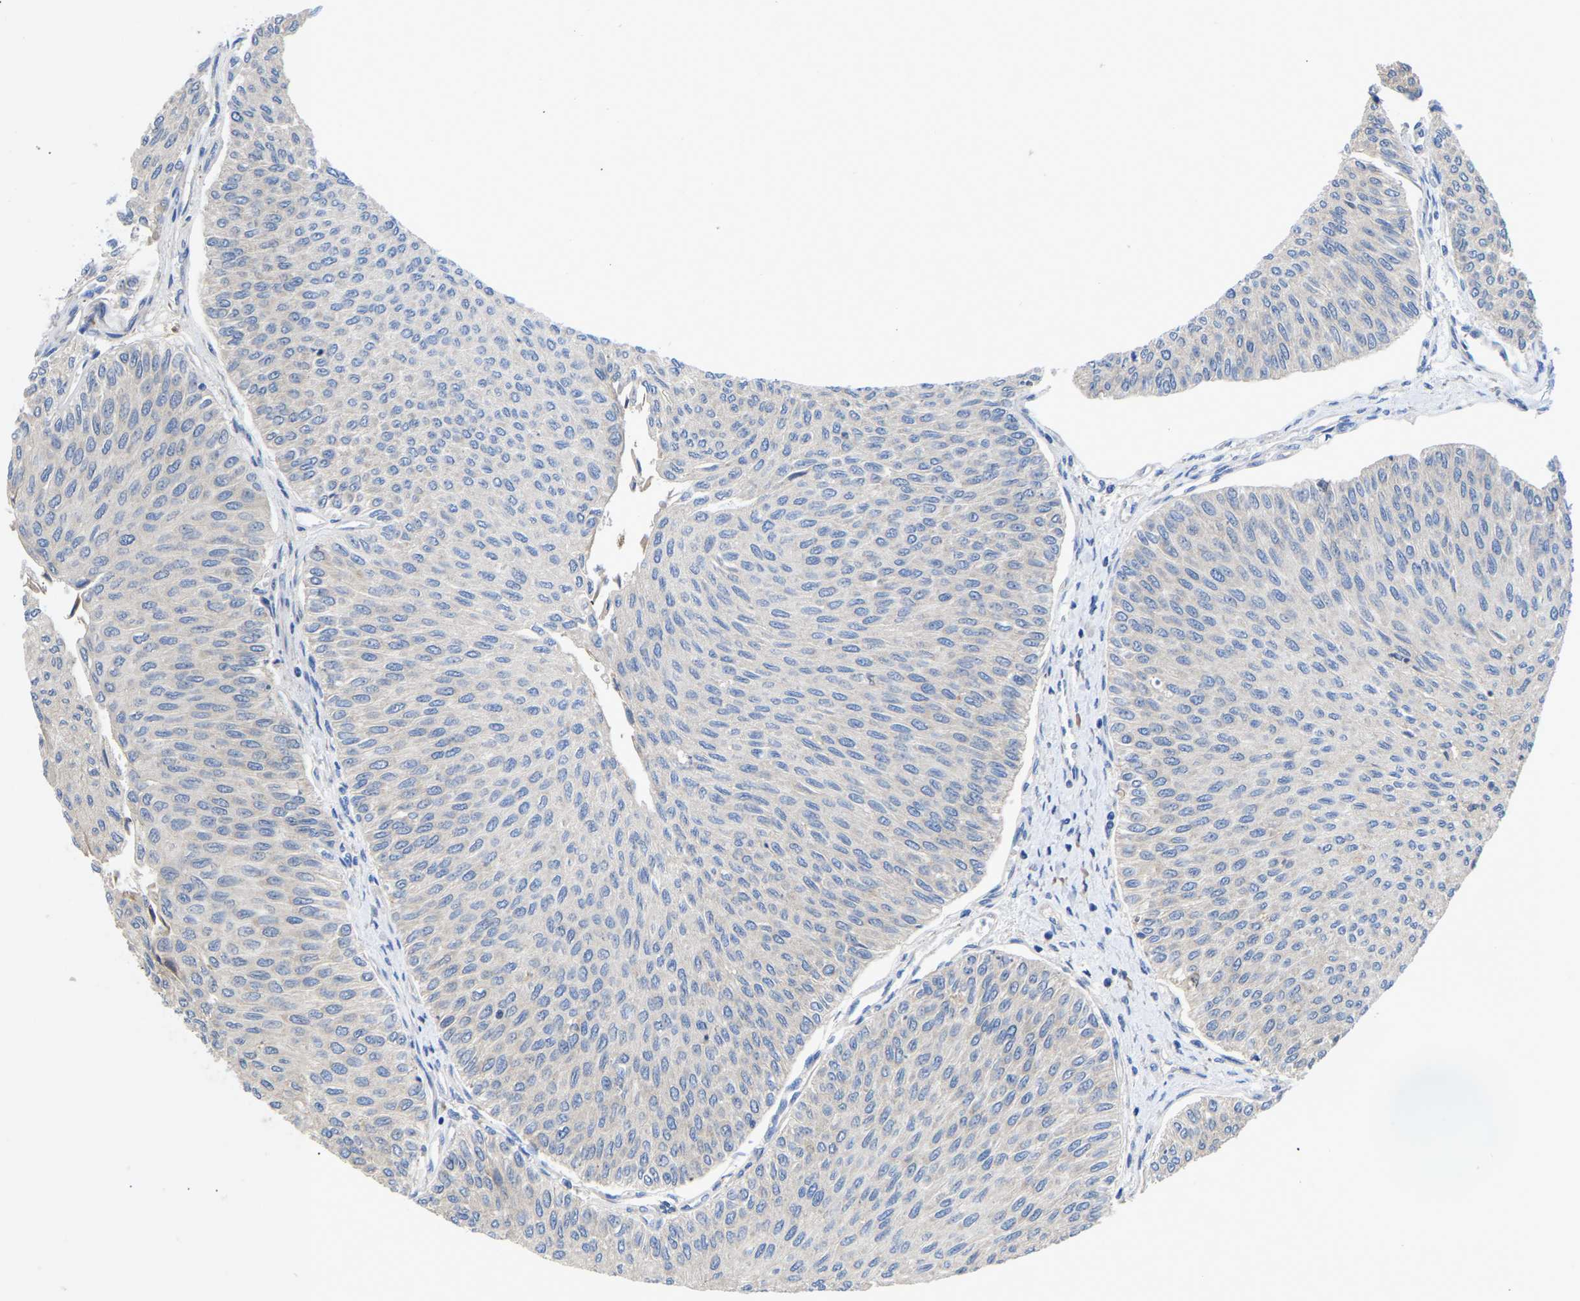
{"staining": {"intensity": "negative", "quantity": "none", "location": "none"}, "tissue": "urothelial cancer", "cell_type": "Tumor cells", "image_type": "cancer", "snomed": [{"axis": "morphology", "description": "Urothelial carcinoma, Low grade"}, {"axis": "topography", "description": "Urinary bladder"}], "caption": "There is no significant expression in tumor cells of urothelial cancer.", "gene": "ABCA10", "patient": {"sex": "male", "age": 78}}